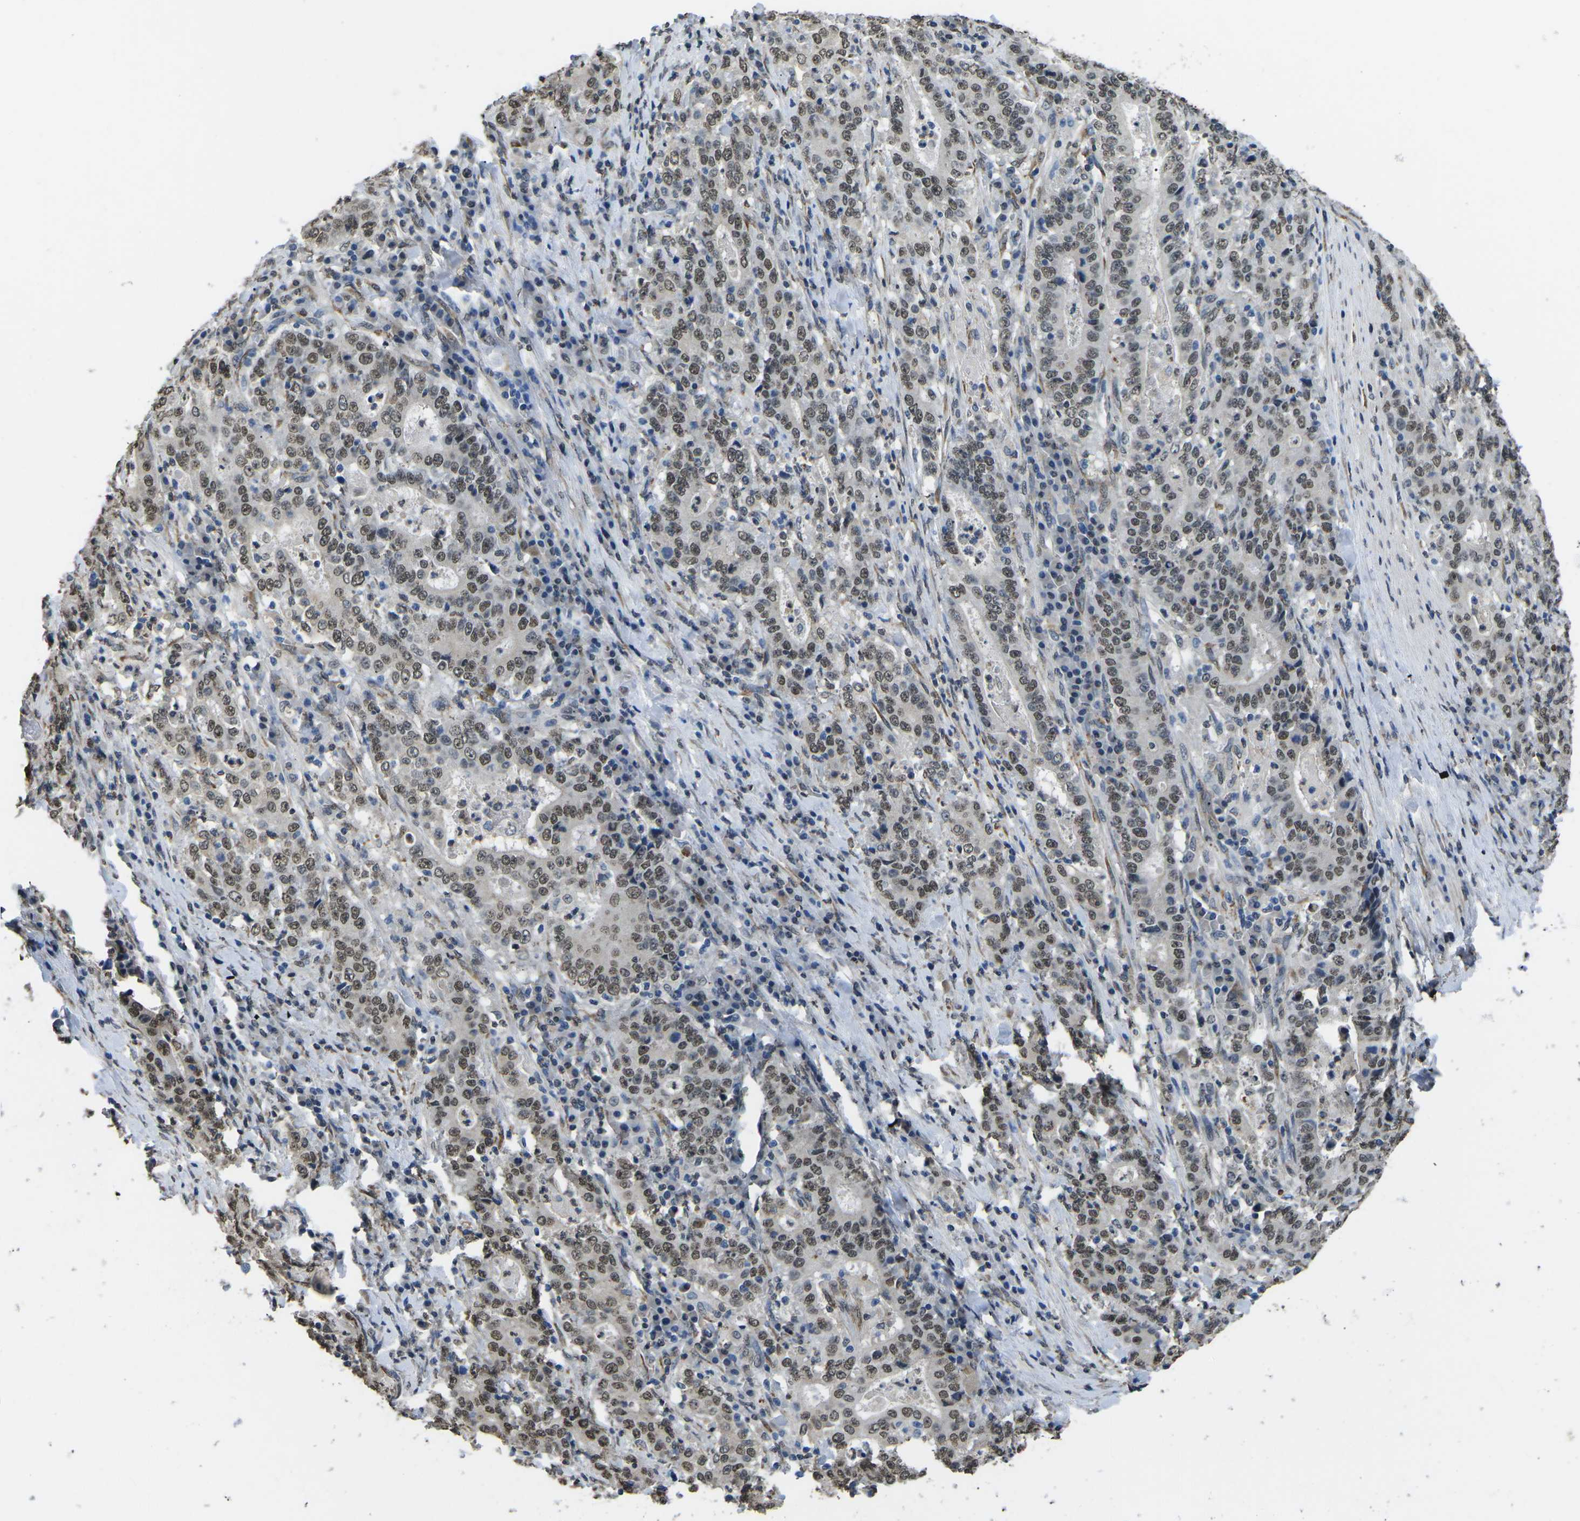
{"staining": {"intensity": "weak", "quantity": ">75%", "location": "nuclear"}, "tissue": "stomach cancer", "cell_type": "Tumor cells", "image_type": "cancer", "snomed": [{"axis": "morphology", "description": "Normal tissue, NOS"}, {"axis": "morphology", "description": "Adenocarcinoma, NOS"}, {"axis": "topography", "description": "Stomach, upper"}, {"axis": "topography", "description": "Stomach"}], "caption": "Protein expression analysis of stomach cancer reveals weak nuclear staining in about >75% of tumor cells.", "gene": "SCNN1B", "patient": {"sex": "male", "age": 59}}